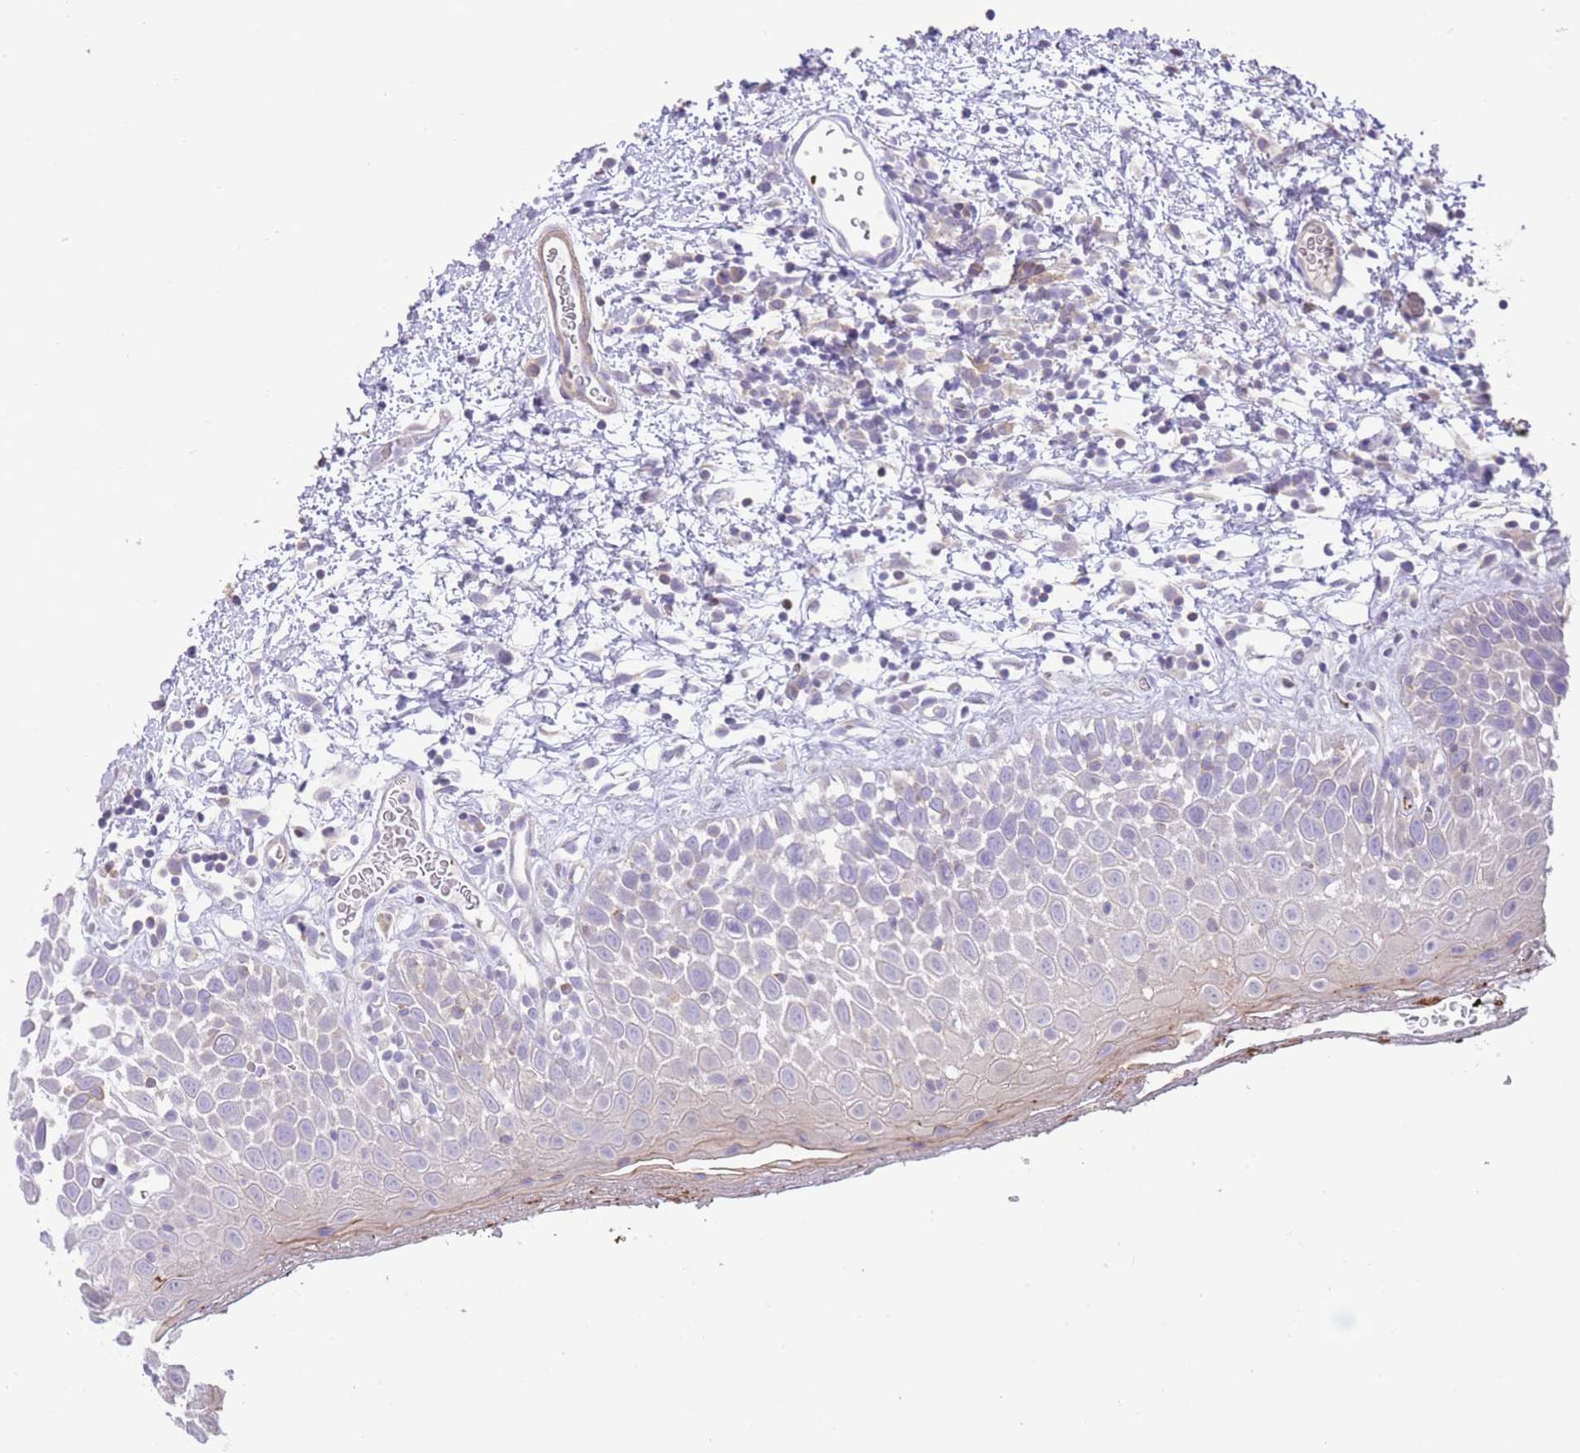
{"staining": {"intensity": "weak", "quantity": "<25%", "location": "cytoplasmic/membranous"}, "tissue": "oral mucosa", "cell_type": "Squamous epithelial cells", "image_type": "normal", "snomed": [{"axis": "morphology", "description": "Normal tissue, NOS"}, {"axis": "morphology", "description": "Squamous cell carcinoma, NOS"}, {"axis": "topography", "description": "Oral tissue"}, {"axis": "topography", "description": "Tounge, NOS"}, {"axis": "topography", "description": "Head-Neck"}], "caption": "Histopathology image shows no protein positivity in squamous epithelial cells of normal oral mucosa. Brightfield microscopy of IHC stained with DAB (3,3'-diaminobenzidine) (brown) and hematoxylin (blue), captured at high magnification.", "gene": "ENSG00000289258", "patient": {"sex": "male", "age": 76}}